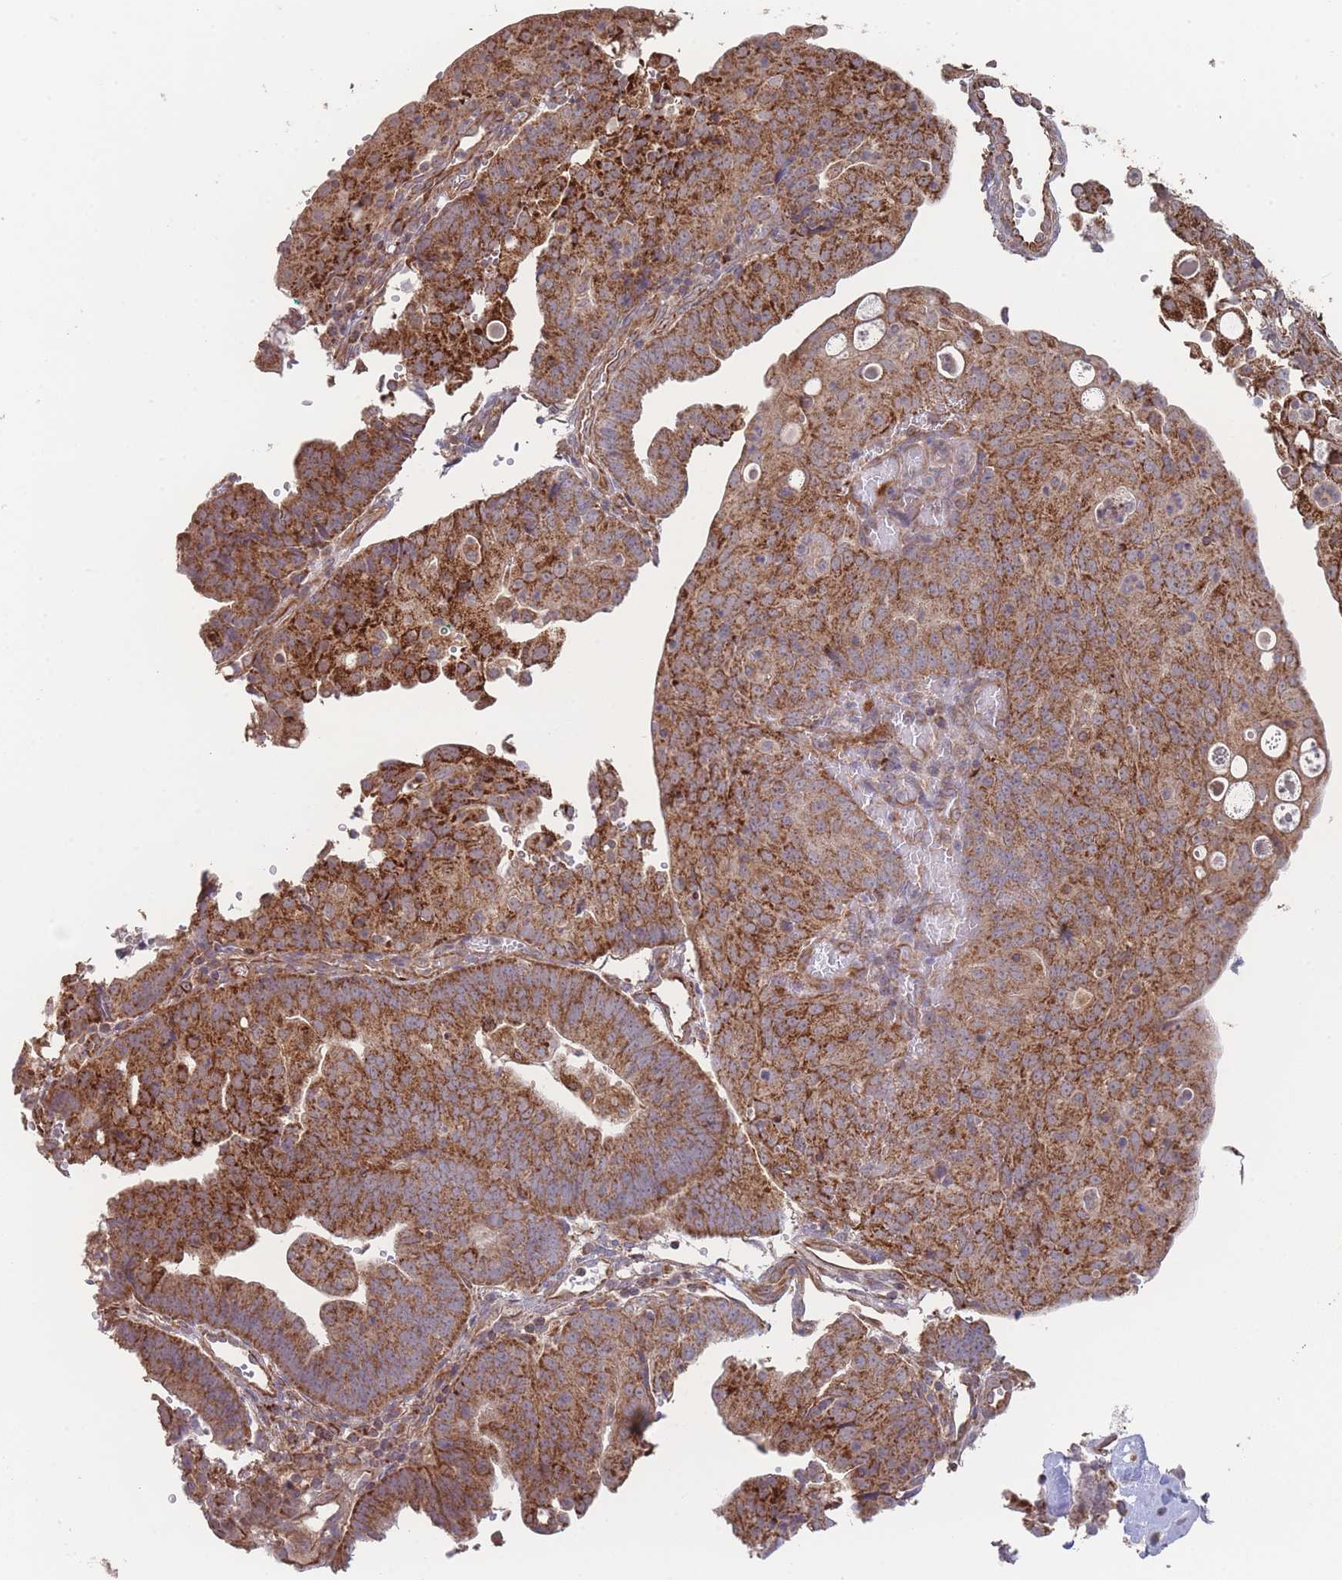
{"staining": {"intensity": "strong", "quantity": ">75%", "location": "cytoplasmic/membranous"}, "tissue": "endometrial cancer", "cell_type": "Tumor cells", "image_type": "cancer", "snomed": [{"axis": "morphology", "description": "Adenocarcinoma, NOS"}, {"axis": "topography", "description": "Endometrium"}], "caption": "Endometrial cancer stained with a protein marker reveals strong staining in tumor cells.", "gene": "PXMP4", "patient": {"sex": "female", "age": 56}}